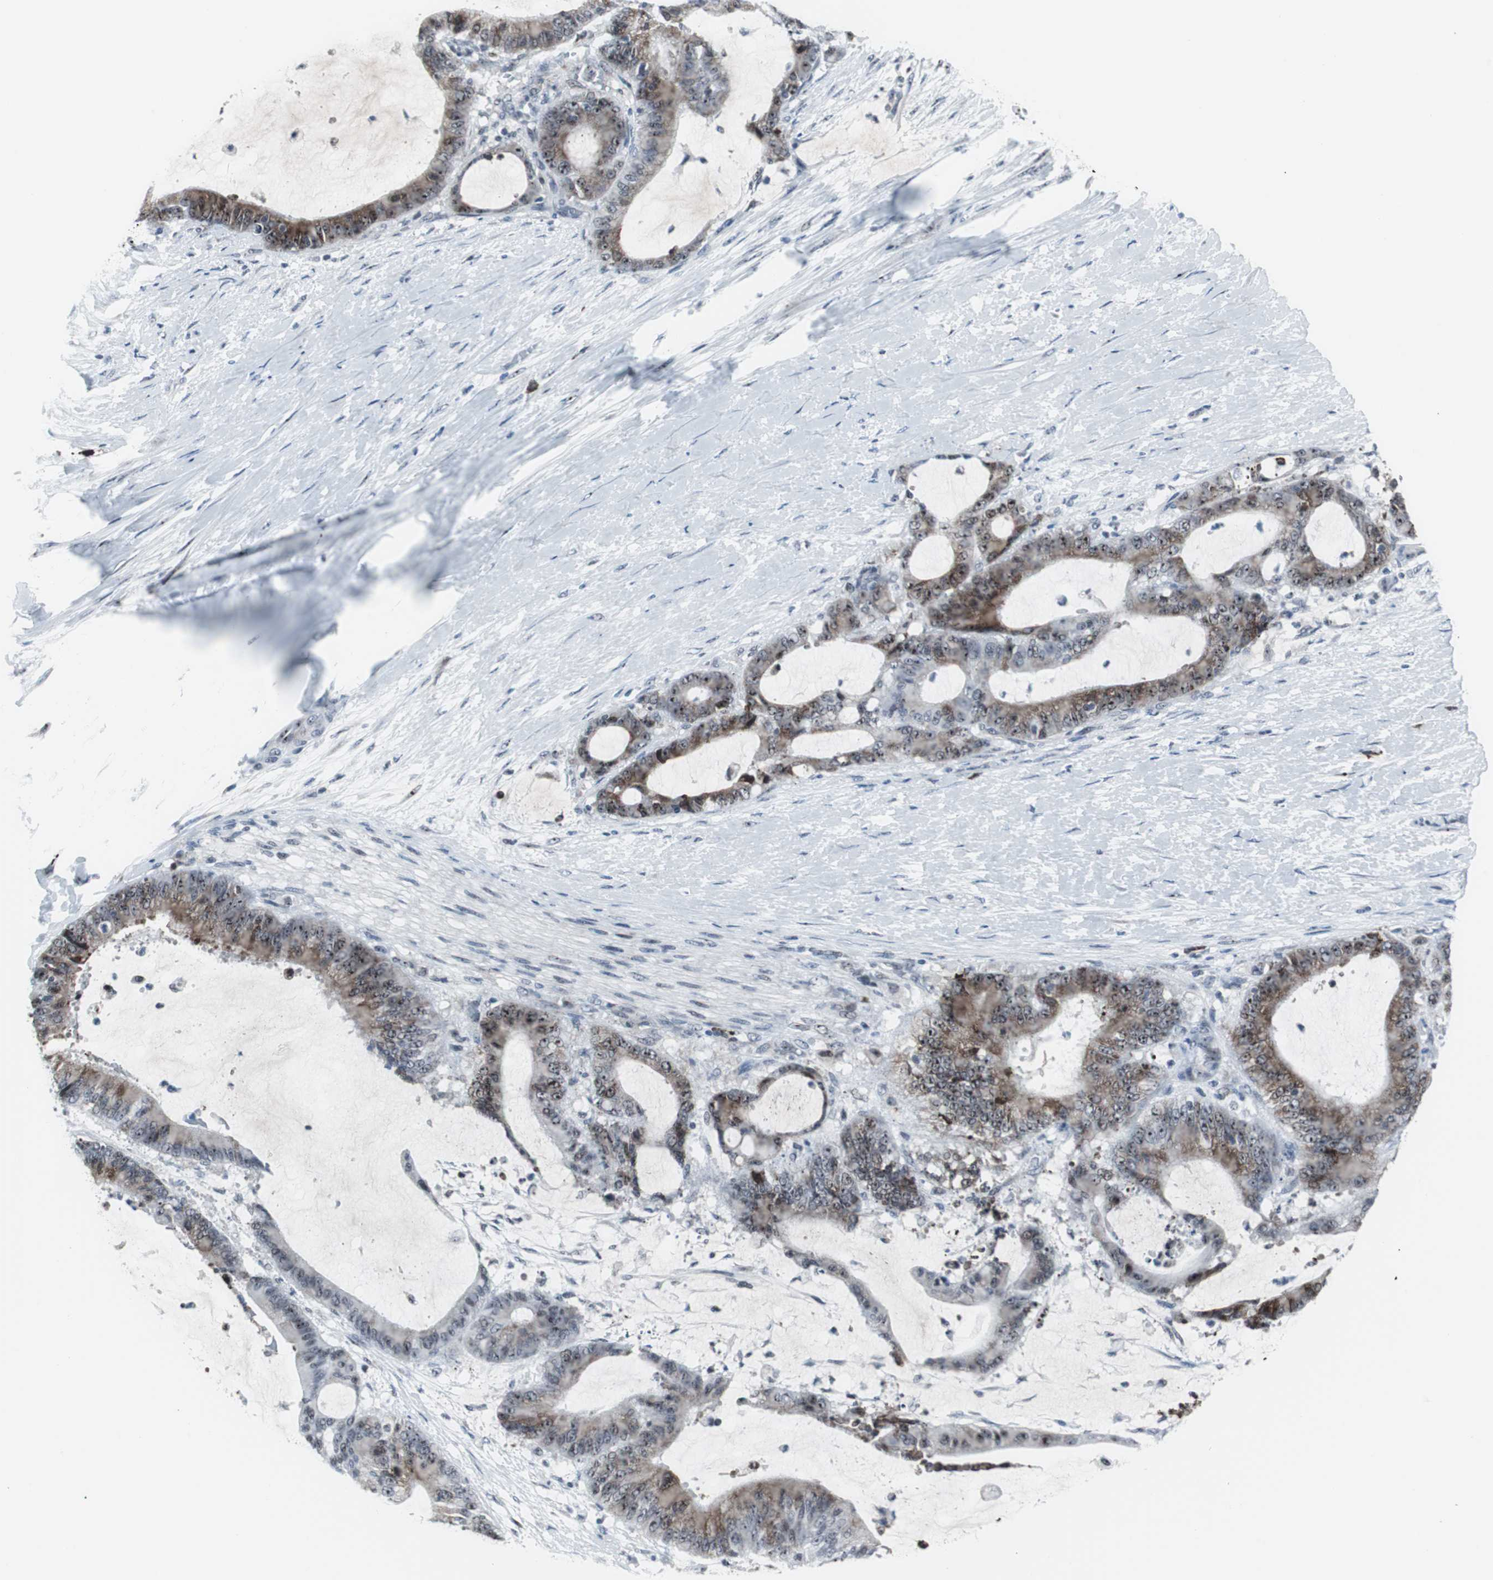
{"staining": {"intensity": "strong", "quantity": "25%-75%", "location": "cytoplasmic/membranous,nuclear"}, "tissue": "liver cancer", "cell_type": "Tumor cells", "image_type": "cancer", "snomed": [{"axis": "morphology", "description": "Cholangiocarcinoma"}, {"axis": "topography", "description": "Liver"}], "caption": "Human liver cancer stained with a protein marker exhibits strong staining in tumor cells.", "gene": "DOK1", "patient": {"sex": "female", "age": 73}}